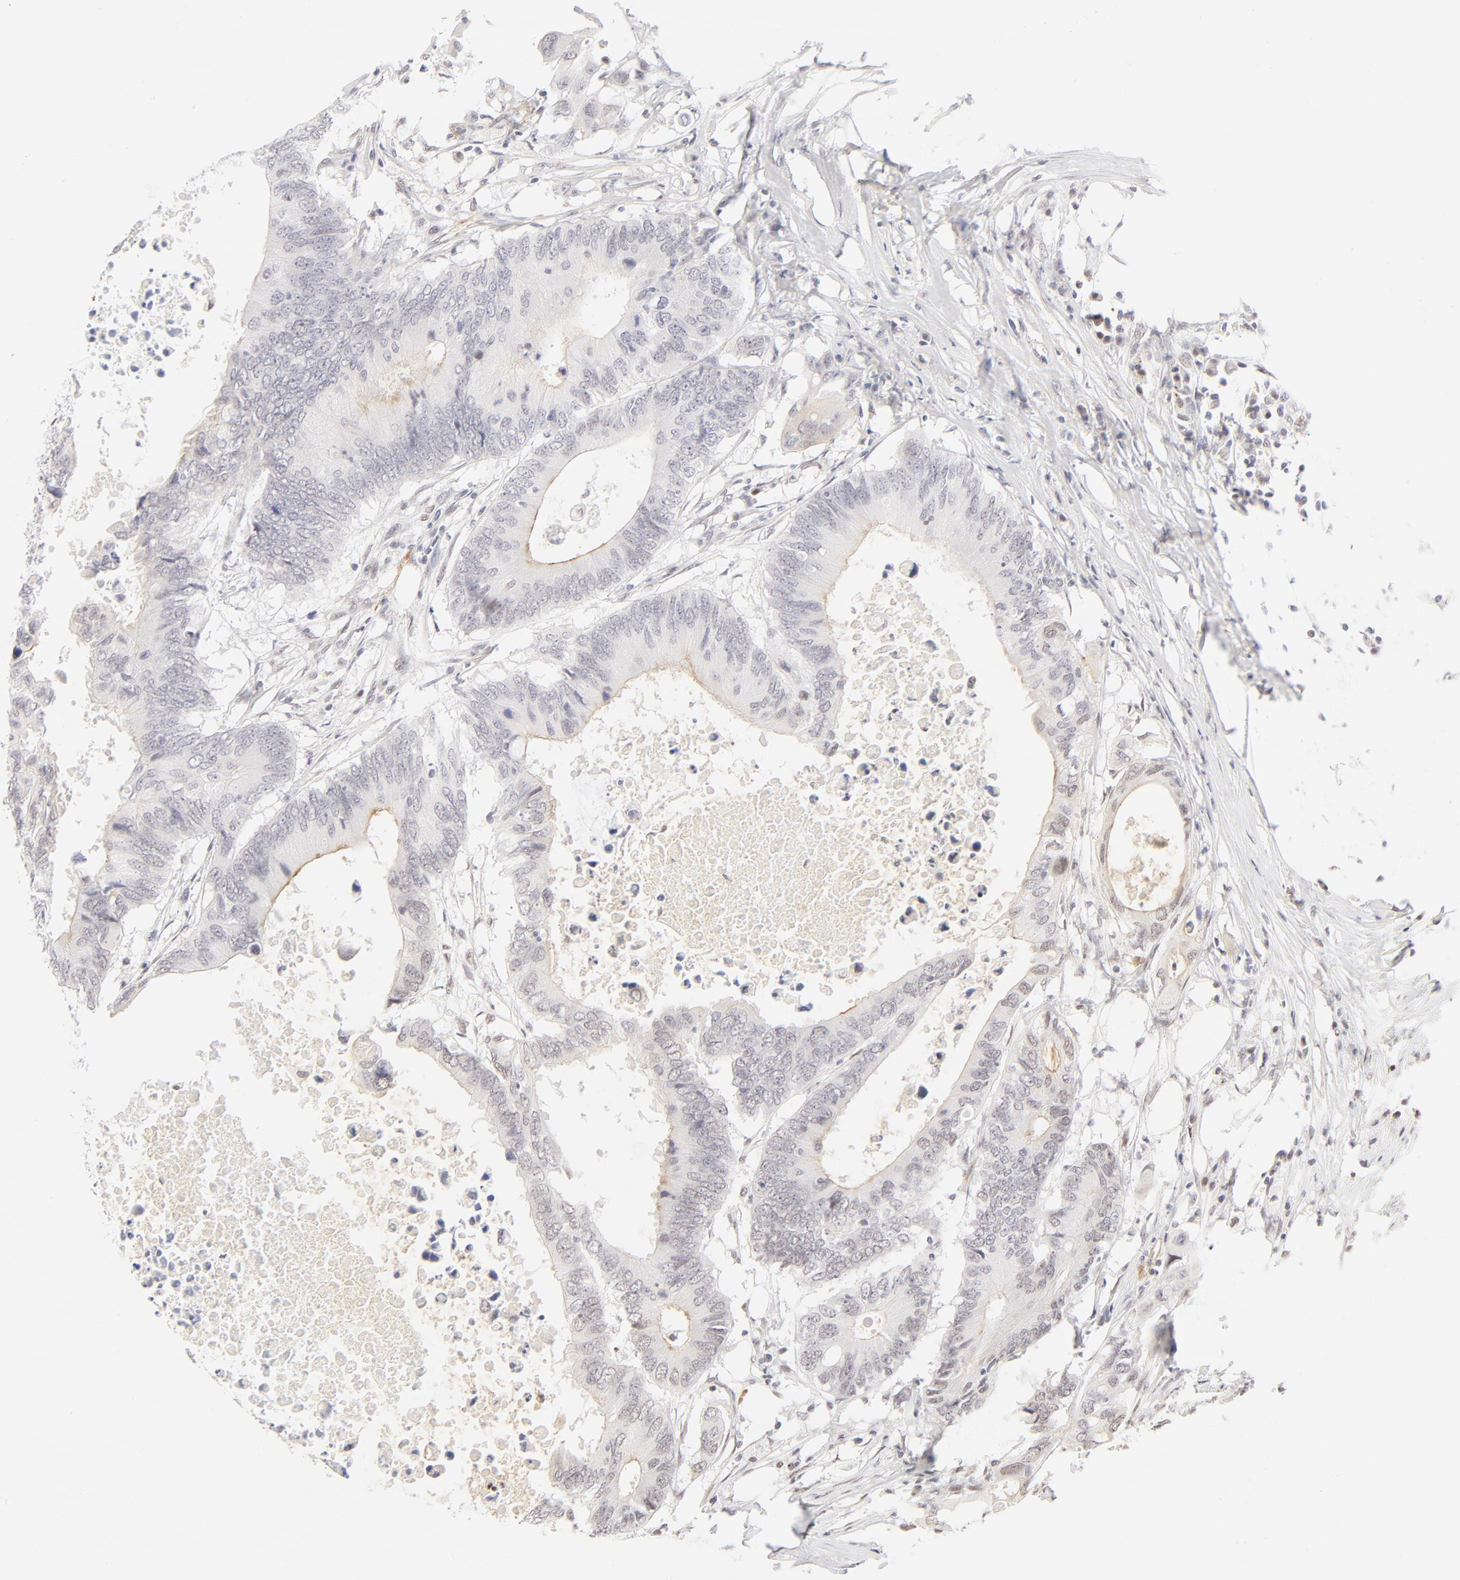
{"staining": {"intensity": "weak", "quantity": "<25%", "location": "cytoplasmic/membranous,nuclear"}, "tissue": "colorectal cancer", "cell_type": "Tumor cells", "image_type": "cancer", "snomed": [{"axis": "morphology", "description": "Adenocarcinoma, NOS"}, {"axis": "topography", "description": "Colon"}], "caption": "A histopathology image of colorectal adenocarcinoma stained for a protein displays no brown staining in tumor cells. (Brightfield microscopy of DAB (3,3'-diaminobenzidine) immunohistochemistry at high magnification).", "gene": "PBX1", "patient": {"sex": "male", "age": 71}}